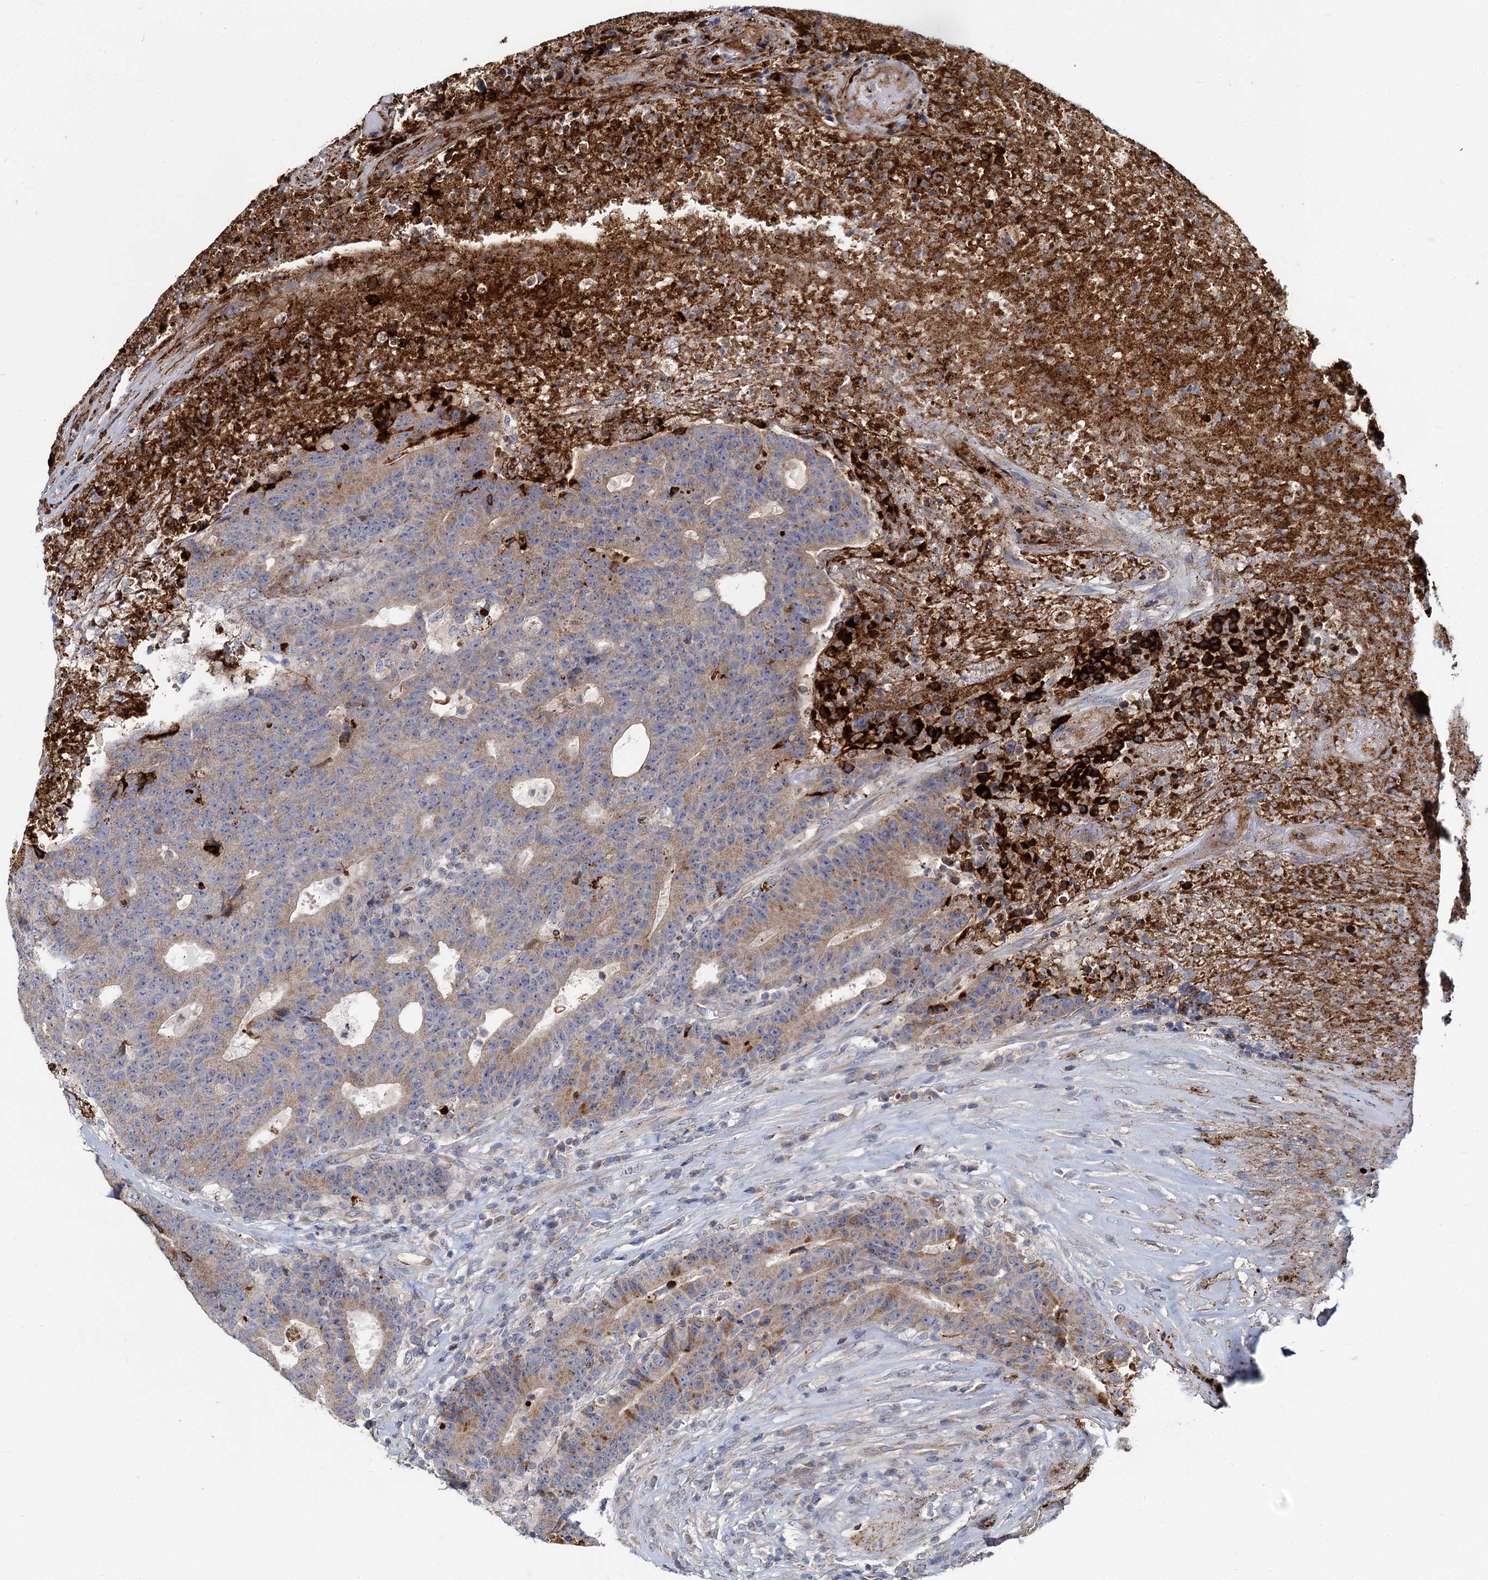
{"staining": {"intensity": "weak", "quantity": "25%-75%", "location": "cytoplasmic/membranous"}, "tissue": "colorectal cancer", "cell_type": "Tumor cells", "image_type": "cancer", "snomed": [{"axis": "morphology", "description": "Adenocarcinoma, NOS"}, {"axis": "topography", "description": "Colon"}], "caption": "This micrograph reveals IHC staining of colorectal cancer, with low weak cytoplasmic/membranous expression in about 25%-75% of tumor cells.", "gene": "DCUN1D2", "patient": {"sex": "female", "age": 75}}